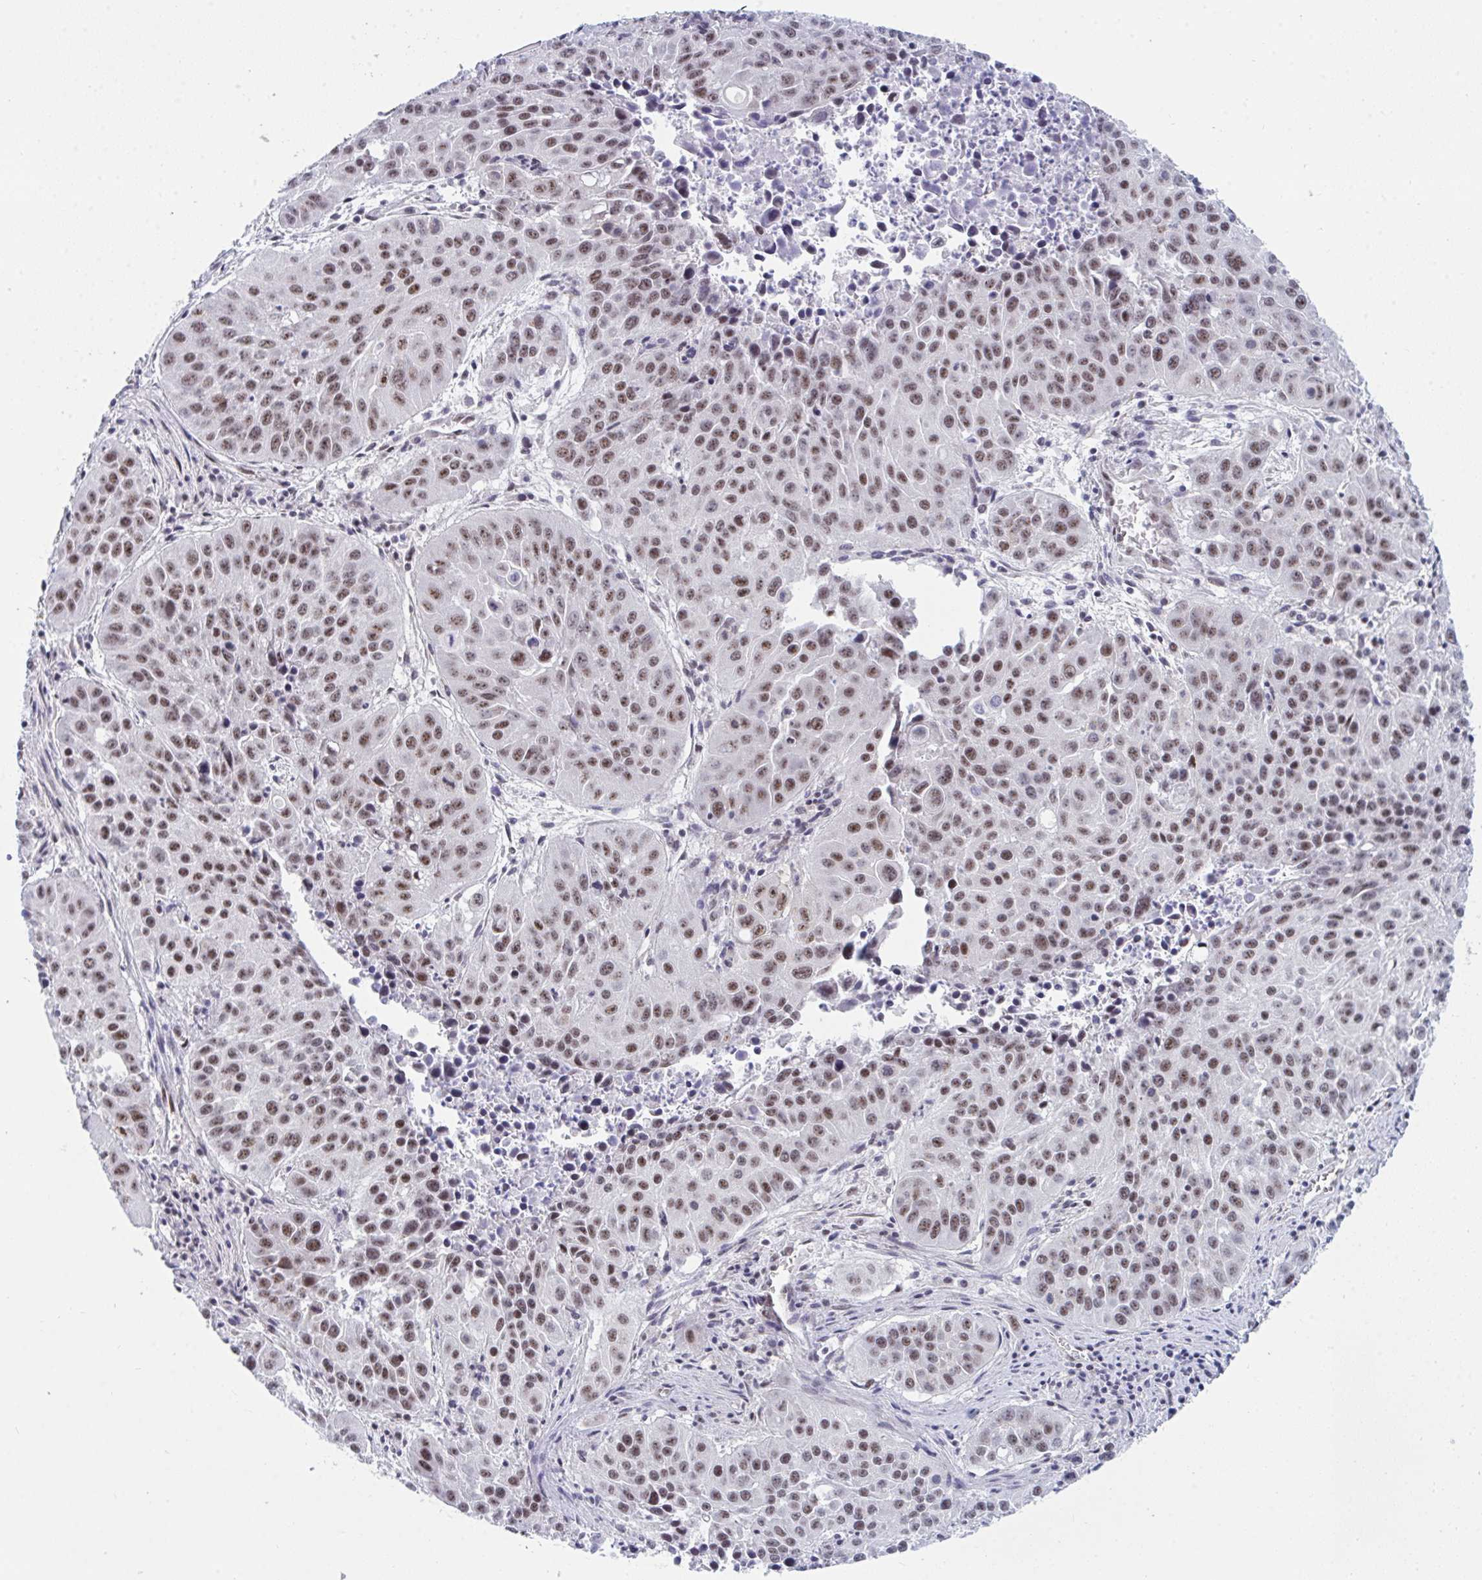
{"staining": {"intensity": "moderate", "quantity": ">75%", "location": "nuclear"}, "tissue": "lung cancer", "cell_type": "Tumor cells", "image_type": "cancer", "snomed": [{"axis": "morphology", "description": "Squamous cell carcinoma, NOS"}, {"axis": "topography", "description": "Lung"}], "caption": "Lung squamous cell carcinoma tissue reveals moderate nuclear positivity in approximately >75% of tumor cells, visualized by immunohistochemistry.", "gene": "PRR14", "patient": {"sex": "female", "age": 61}}